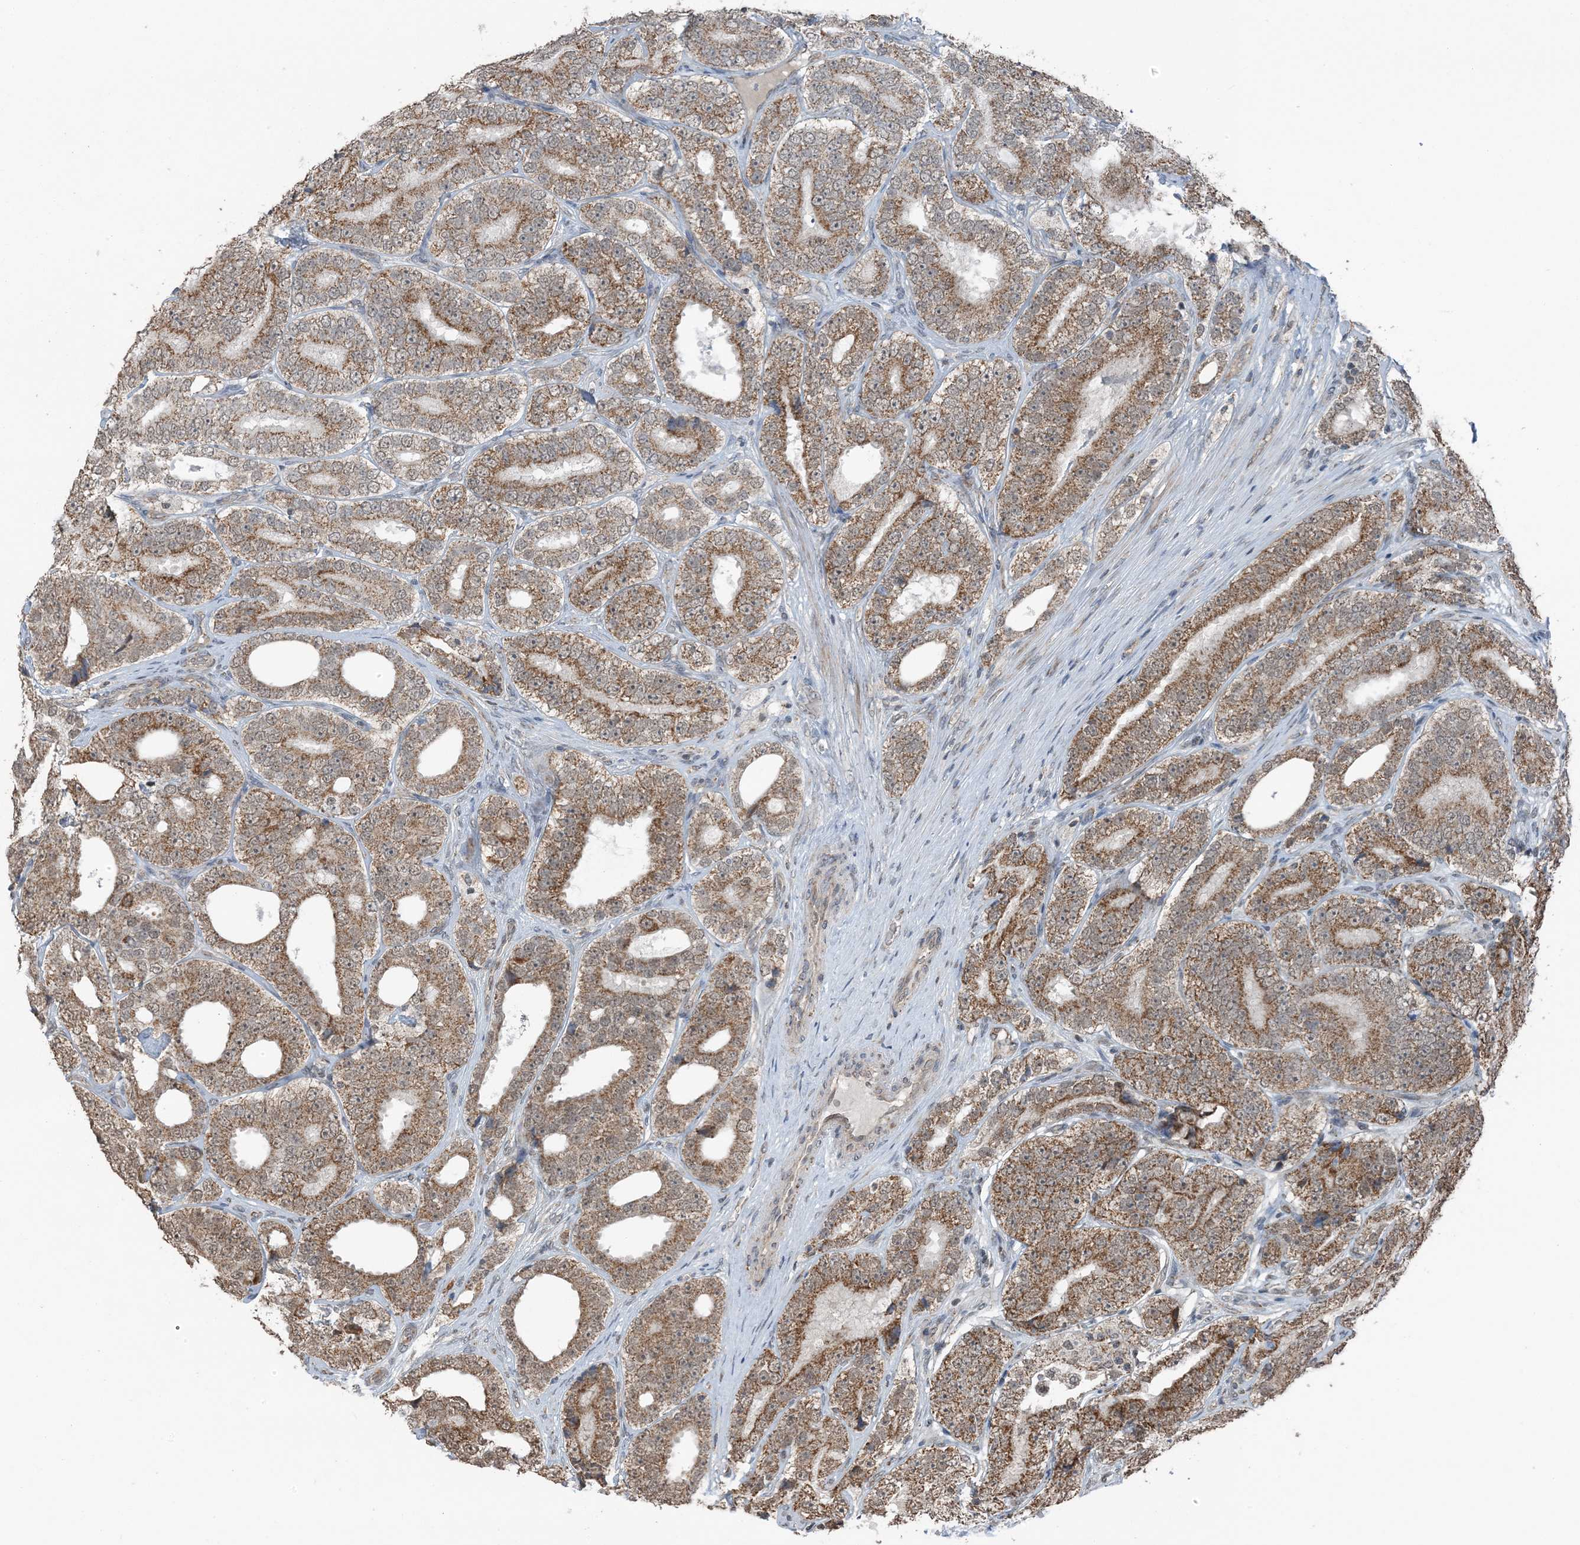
{"staining": {"intensity": "moderate", "quantity": ">75%", "location": "cytoplasmic/membranous"}, "tissue": "prostate cancer", "cell_type": "Tumor cells", "image_type": "cancer", "snomed": [{"axis": "morphology", "description": "Adenocarcinoma, High grade"}, {"axis": "topography", "description": "Prostate"}], "caption": "Tumor cells reveal moderate cytoplasmic/membranous positivity in approximately >75% of cells in adenocarcinoma (high-grade) (prostate).", "gene": "PILRB", "patient": {"sex": "male", "age": 56}}